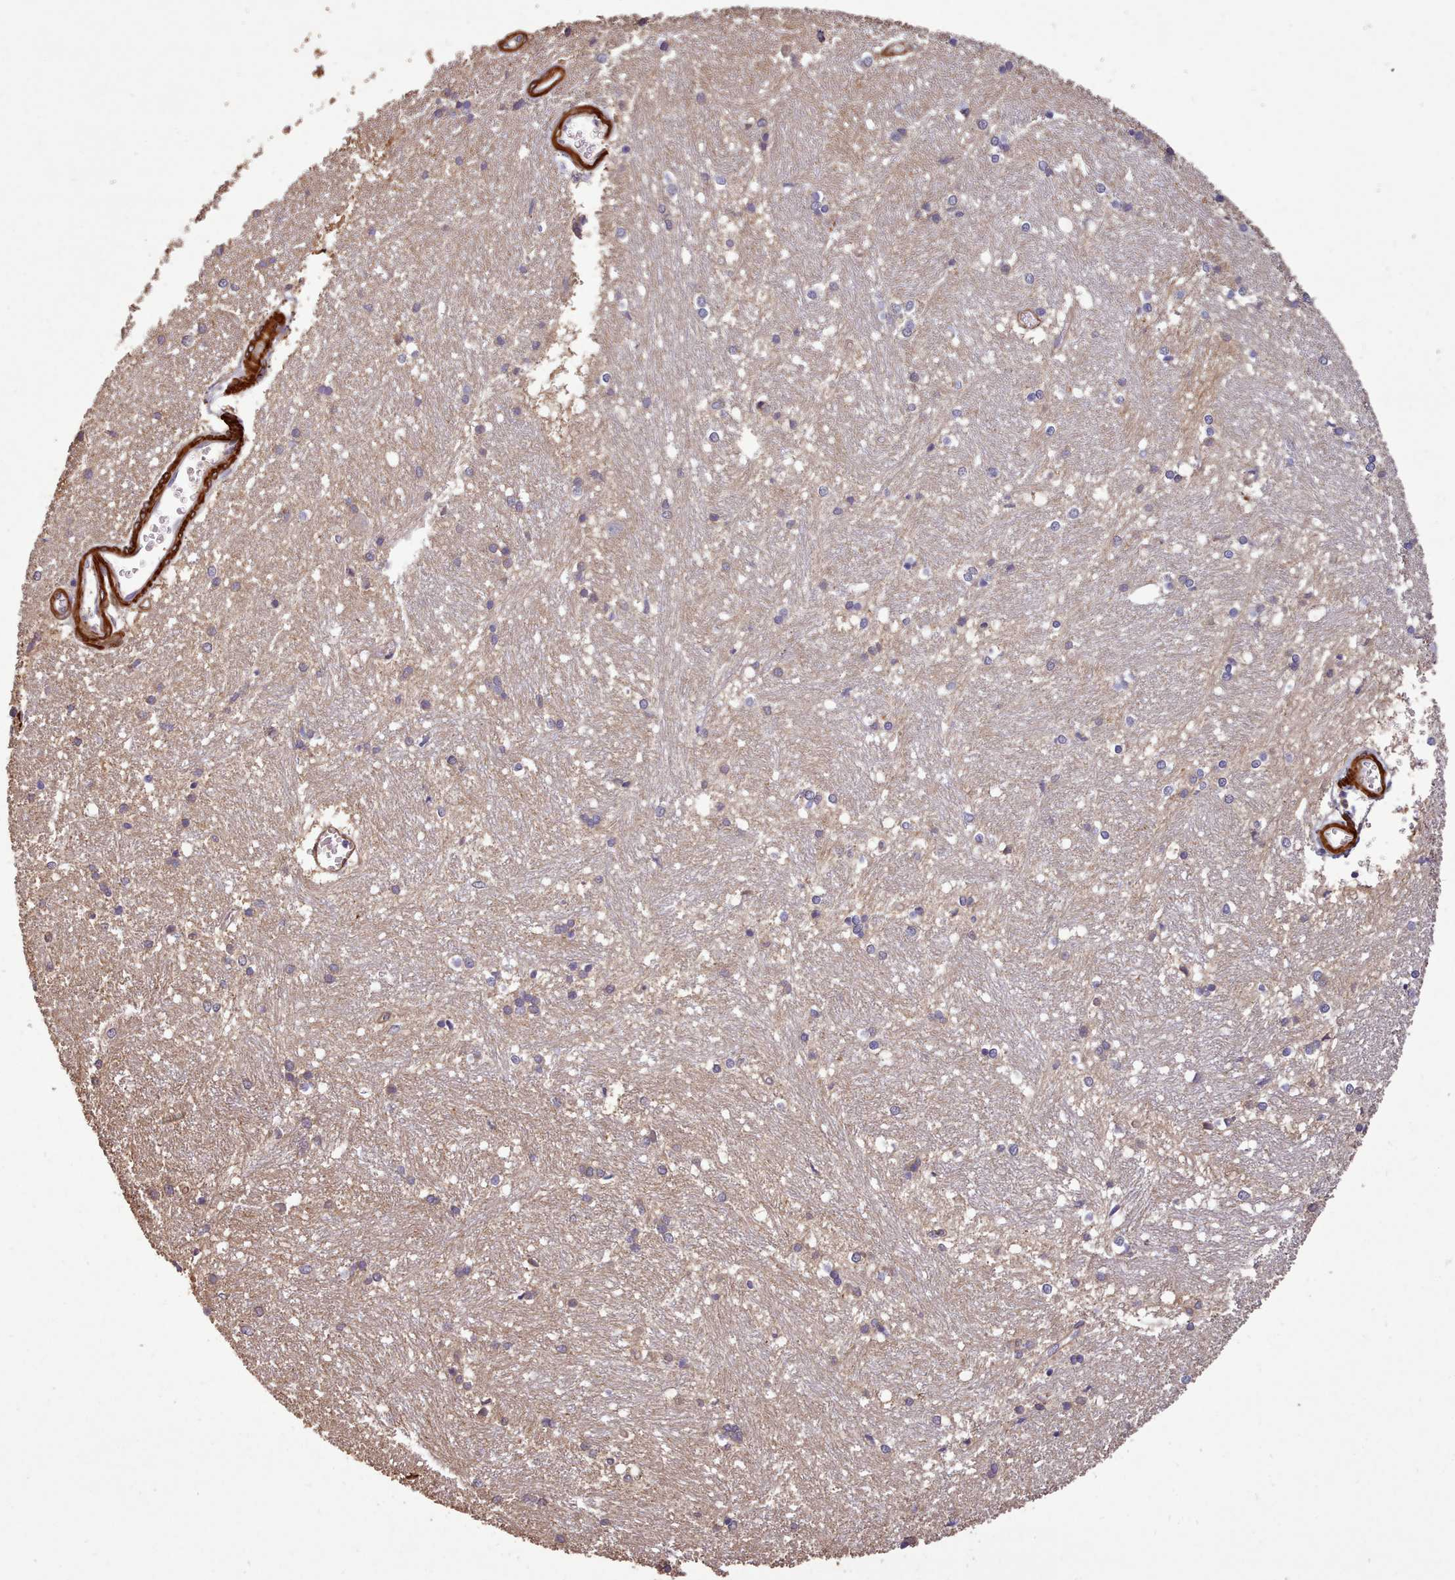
{"staining": {"intensity": "negative", "quantity": "none", "location": "none"}, "tissue": "caudate", "cell_type": "Glial cells", "image_type": "normal", "snomed": [{"axis": "morphology", "description": "Normal tissue, NOS"}, {"axis": "topography", "description": "Lateral ventricle wall"}], "caption": "An IHC micrograph of unremarkable caudate is shown. There is no staining in glial cells of caudate.", "gene": "NLRC4", "patient": {"sex": "male", "age": 37}}